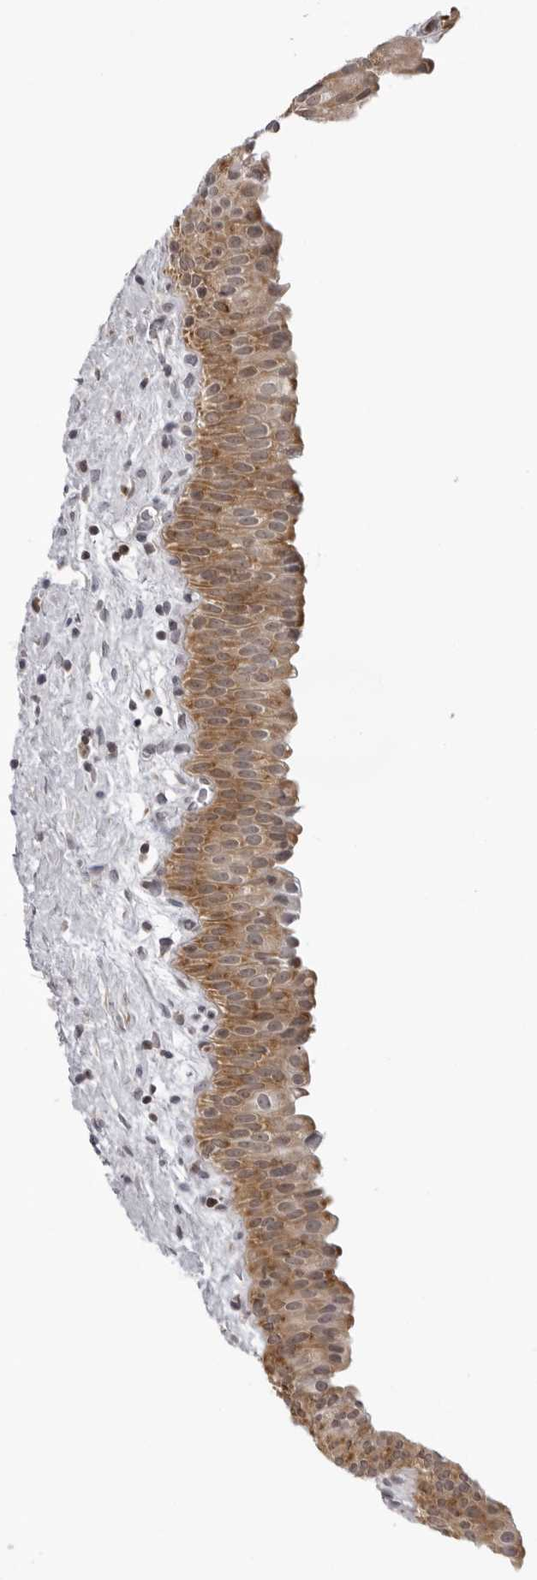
{"staining": {"intensity": "moderate", "quantity": ">75%", "location": "cytoplasmic/membranous"}, "tissue": "urinary bladder", "cell_type": "Urothelial cells", "image_type": "normal", "snomed": [{"axis": "morphology", "description": "Normal tissue, NOS"}, {"axis": "topography", "description": "Urinary bladder"}], "caption": "Protein staining of normal urinary bladder exhibits moderate cytoplasmic/membranous positivity in about >75% of urothelial cells. Using DAB (3,3'-diaminobenzidine) (brown) and hematoxylin (blue) stains, captured at high magnification using brightfield microscopy.", "gene": "MRPS15", "patient": {"sex": "male", "age": 82}}